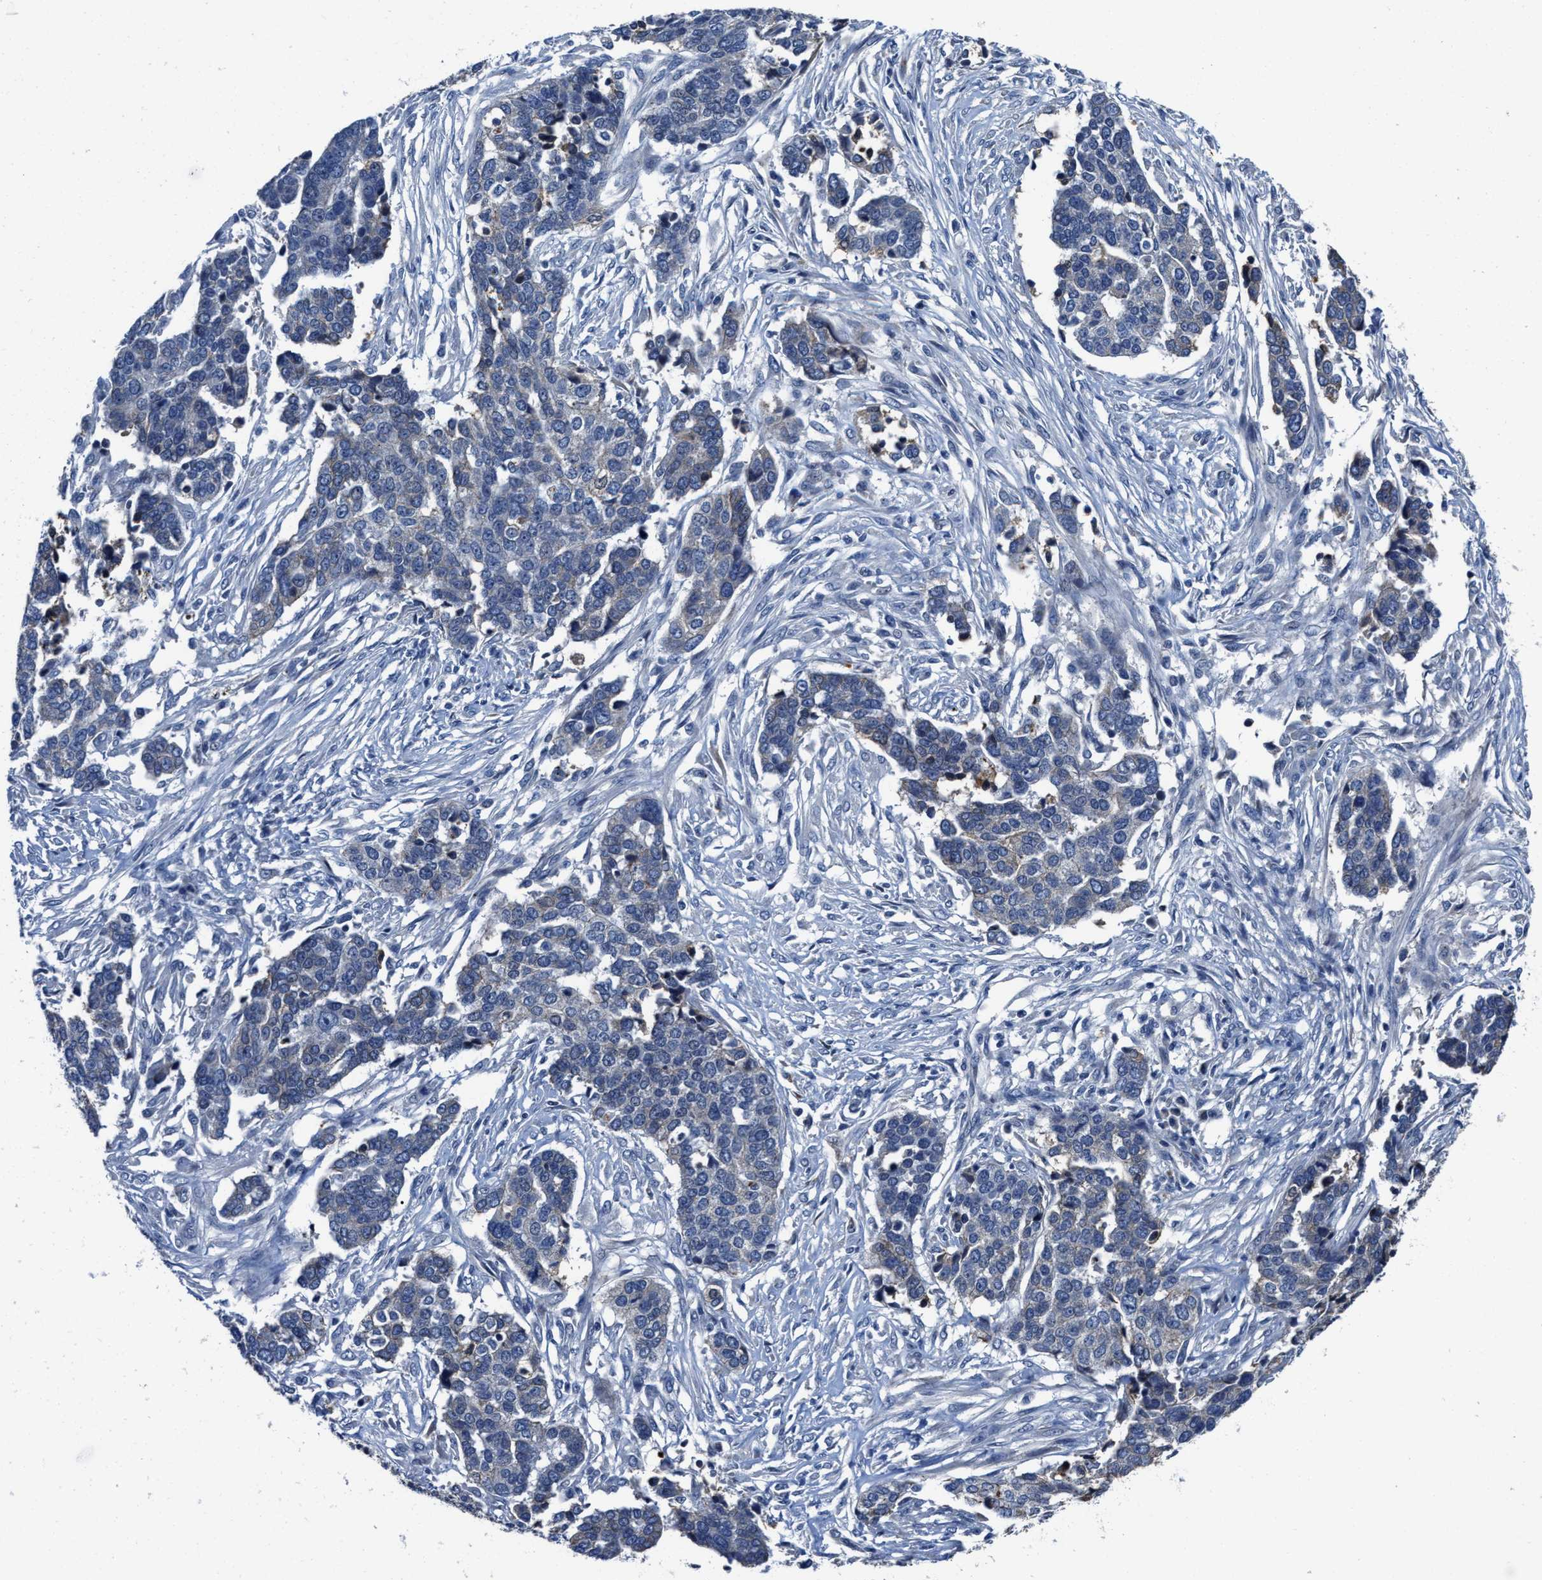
{"staining": {"intensity": "negative", "quantity": "none", "location": "none"}, "tissue": "ovarian cancer", "cell_type": "Tumor cells", "image_type": "cancer", "snomed": [{"axis": "morphology", "description": "Cystadenocarcinoma, serous, NOS"}, {"axis": "topography", "description": "Ovary"}], "caption": "IHC micrograph of neoplastic tissue: ovarian cancer stained with DAB reveals no significant protein positivity in tumor cells. (Brightfield microscopy of DAB immunohistochemistry (IHC) at high magnification).", "gene": "GHITM", "patient": {"sex": "female", "age": 44}}